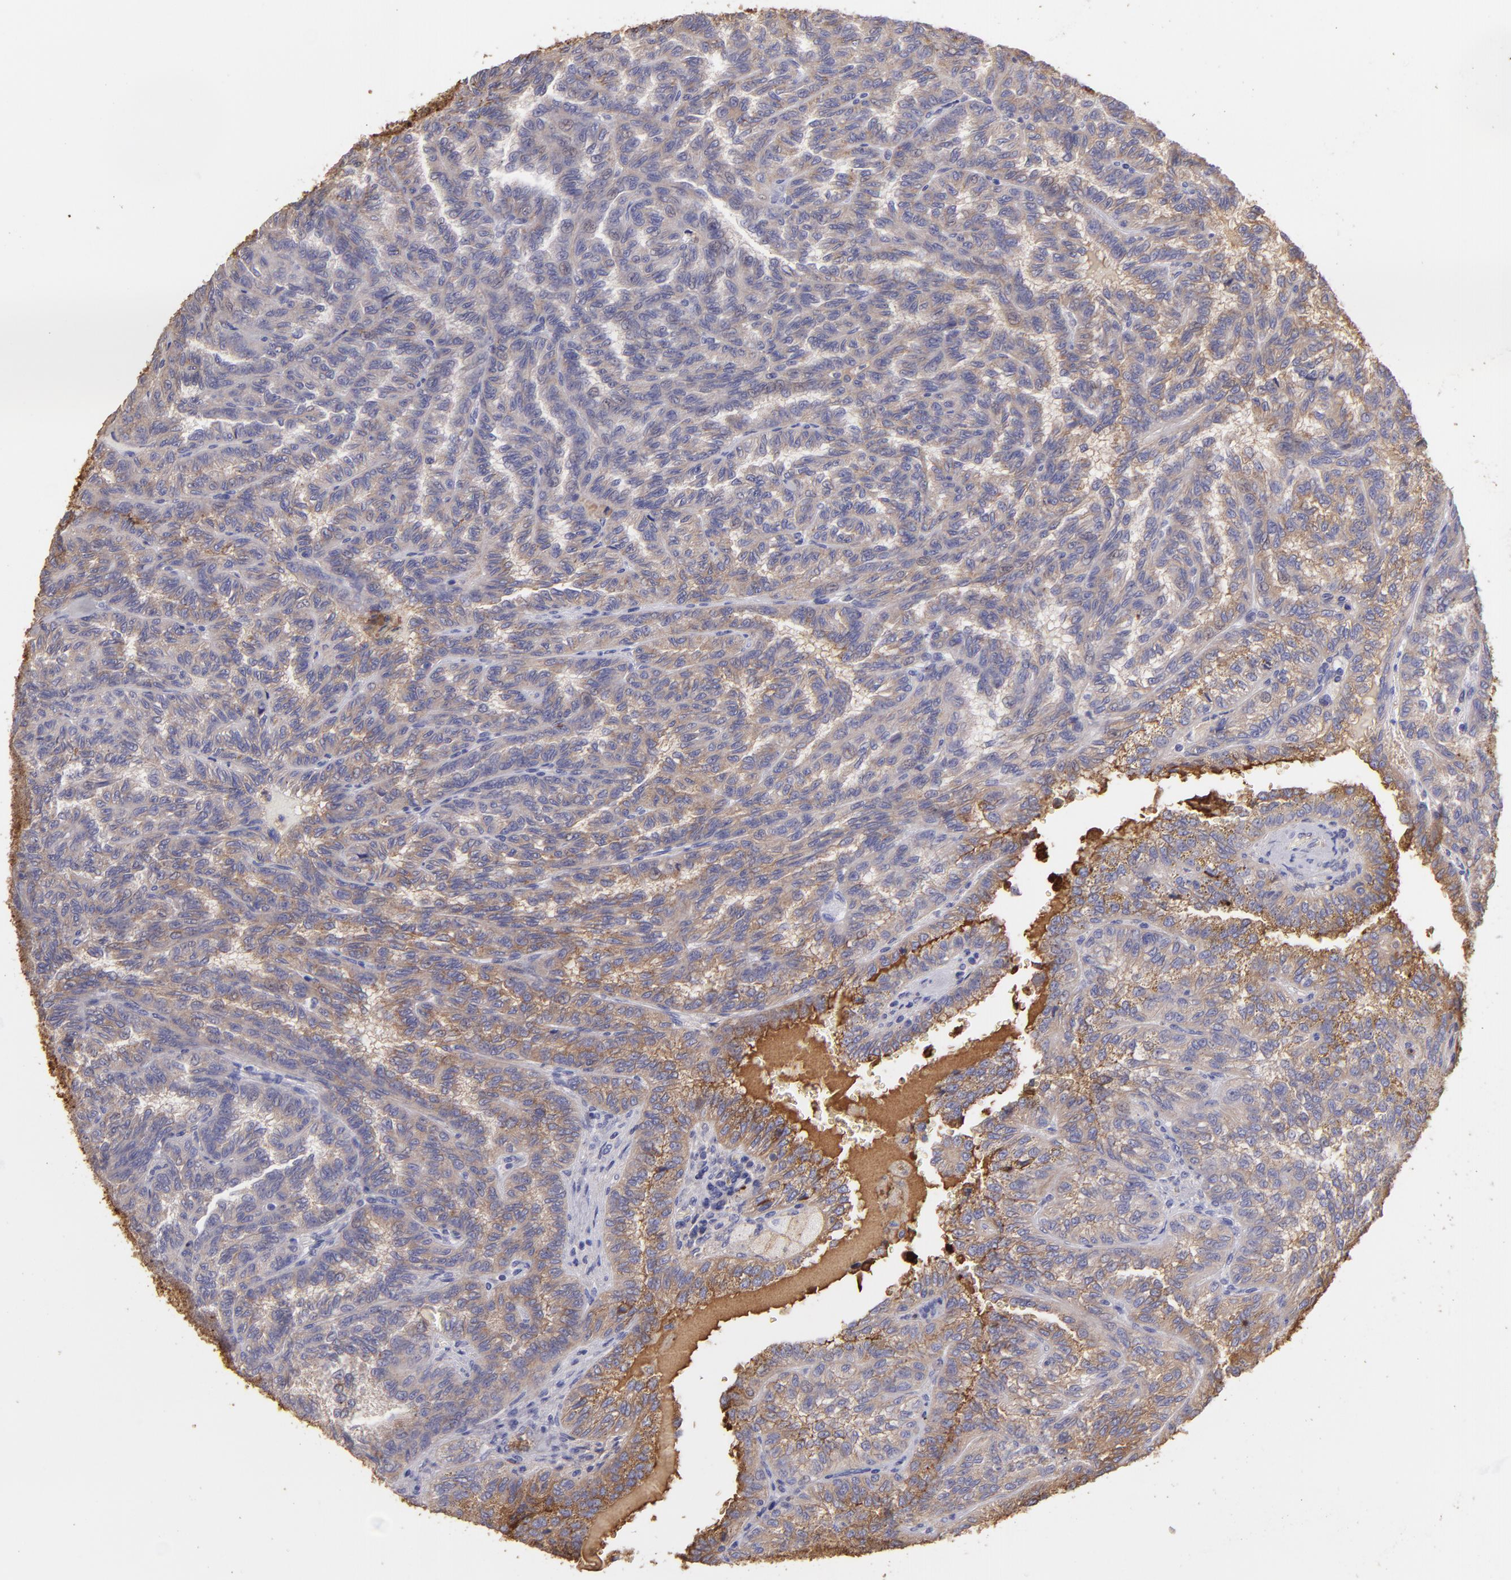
{"staining": {"intensity": "moderate", "quantity": ">75%", "location": "cytoplasmic/membranous"}, "tissue": "renal cancer", "cell_type": "Tumor cells", "image_type": "cancer", "snomed": [{"axis": "morphology", "description": "Inflammation, NOS"}, {"axis": "morphology", "description": "Adenocarcinoma, NOS"}, {"axis": "topography", "description": "Kidney"}], "caption": "Brown immunohistochemical staining in human renal adenocarcinoma displays moderate cytoplasmic/membranous positivity in approximately >75% of tumor cells. (brown staining indicates protein expression, while blue staining denotes nuclei).", "gene": "FGB", "patient": {"sex": "male", "age": 68}}